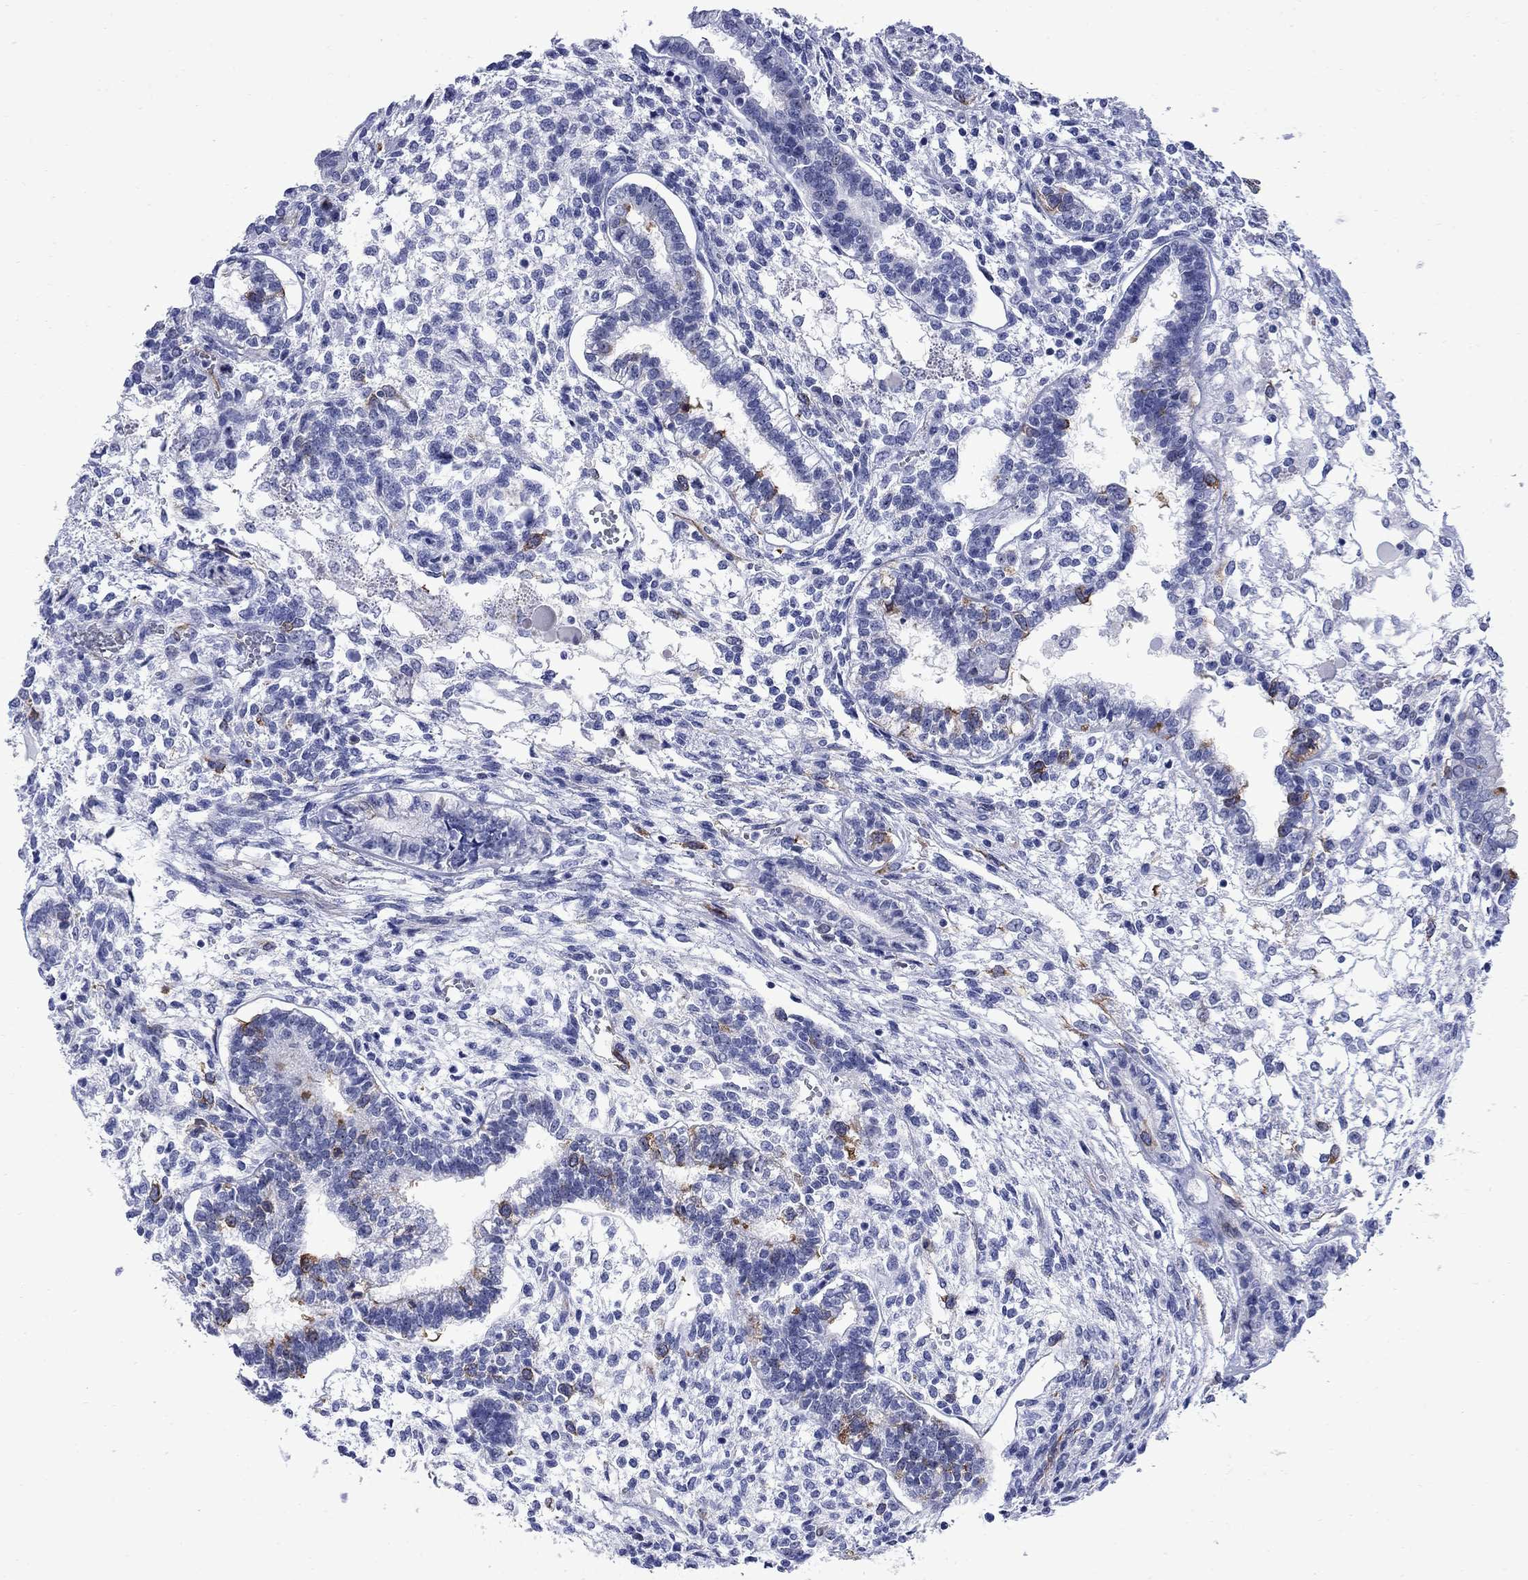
{"staining": {"intensity": "strong", "quantity": "<25%", "location": "cytoplasmic/membranous"}, "tissue": "testis cancer", "cell_type": "Tumor cells", "image_type": "cancer", "snomed": [{"axis": "morphology", "description": "Carcinoma, Embryonal, NOS"}, {"axis": "topography", "description": "Testis"}], "caption": "Protein staining by immunohistochemistry (IHC) reveals strong cytoplasmic/membranous expression in about <25% of tumor cells in testis cancer (embryonal carcinoma).", "gene": "TACC3", "patient": {"sex": "male", "age": 37}}